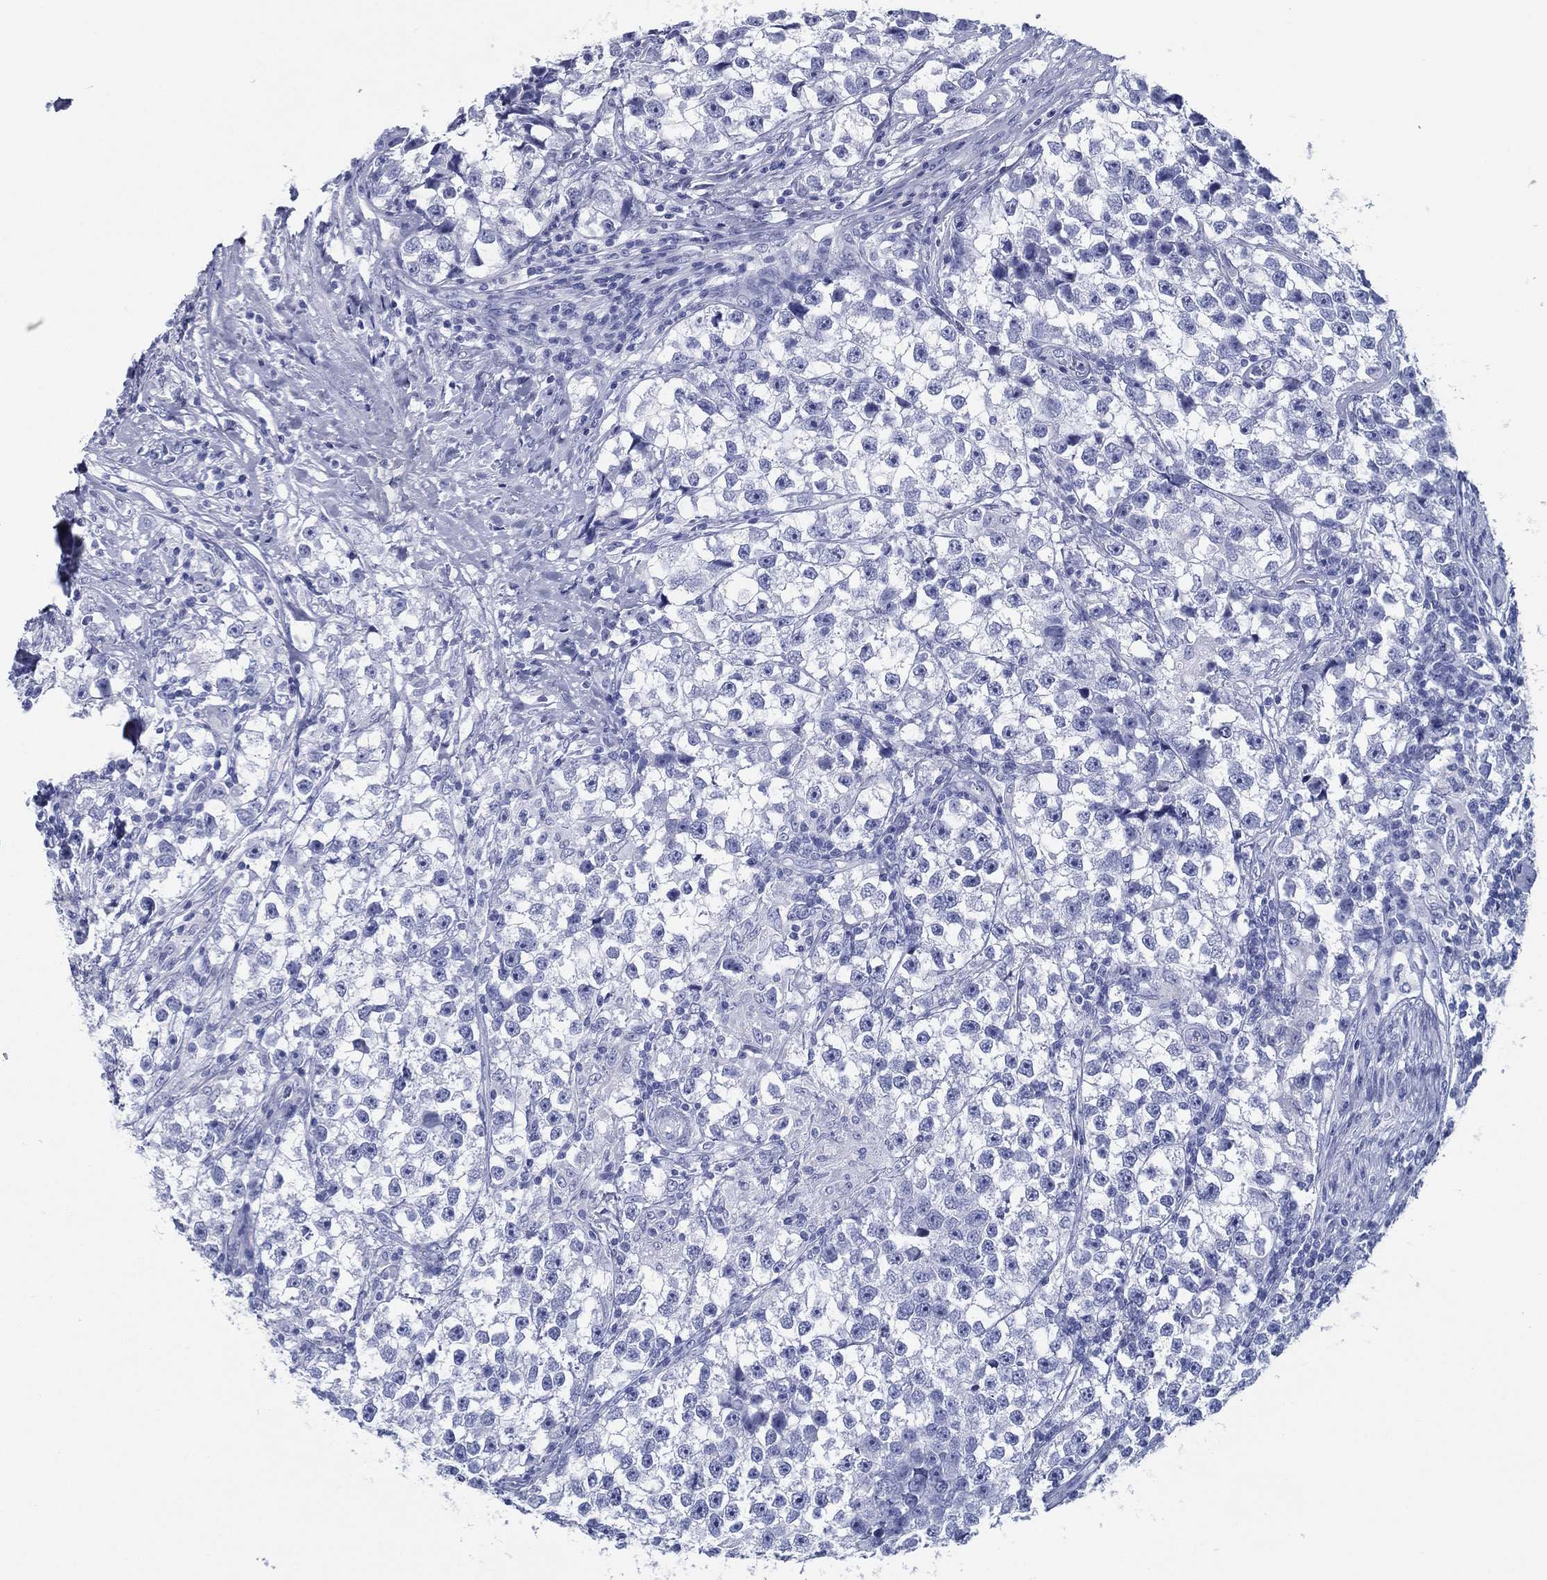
{"staining": {"intensity": "negative", "quantity": "none", "location": "none"}, "tissue": "testis cancer", "cell_type": "Tumor cells", "image_type": "cancer", "snomed": [{"axis": "morphology", "description": "Seminoma, NOS"}, {"axis": "topography", "description": "Testis"}], "caption": "Immunohistochemical staining of human testis seminoma displays no significant staining in tumor cells. (DAB (3,3'-diaminobenzidine) IHC with hematoxylin counter stain).", "gene": "RSPH4A", "patient": {"sex": "male", "age": 46}}